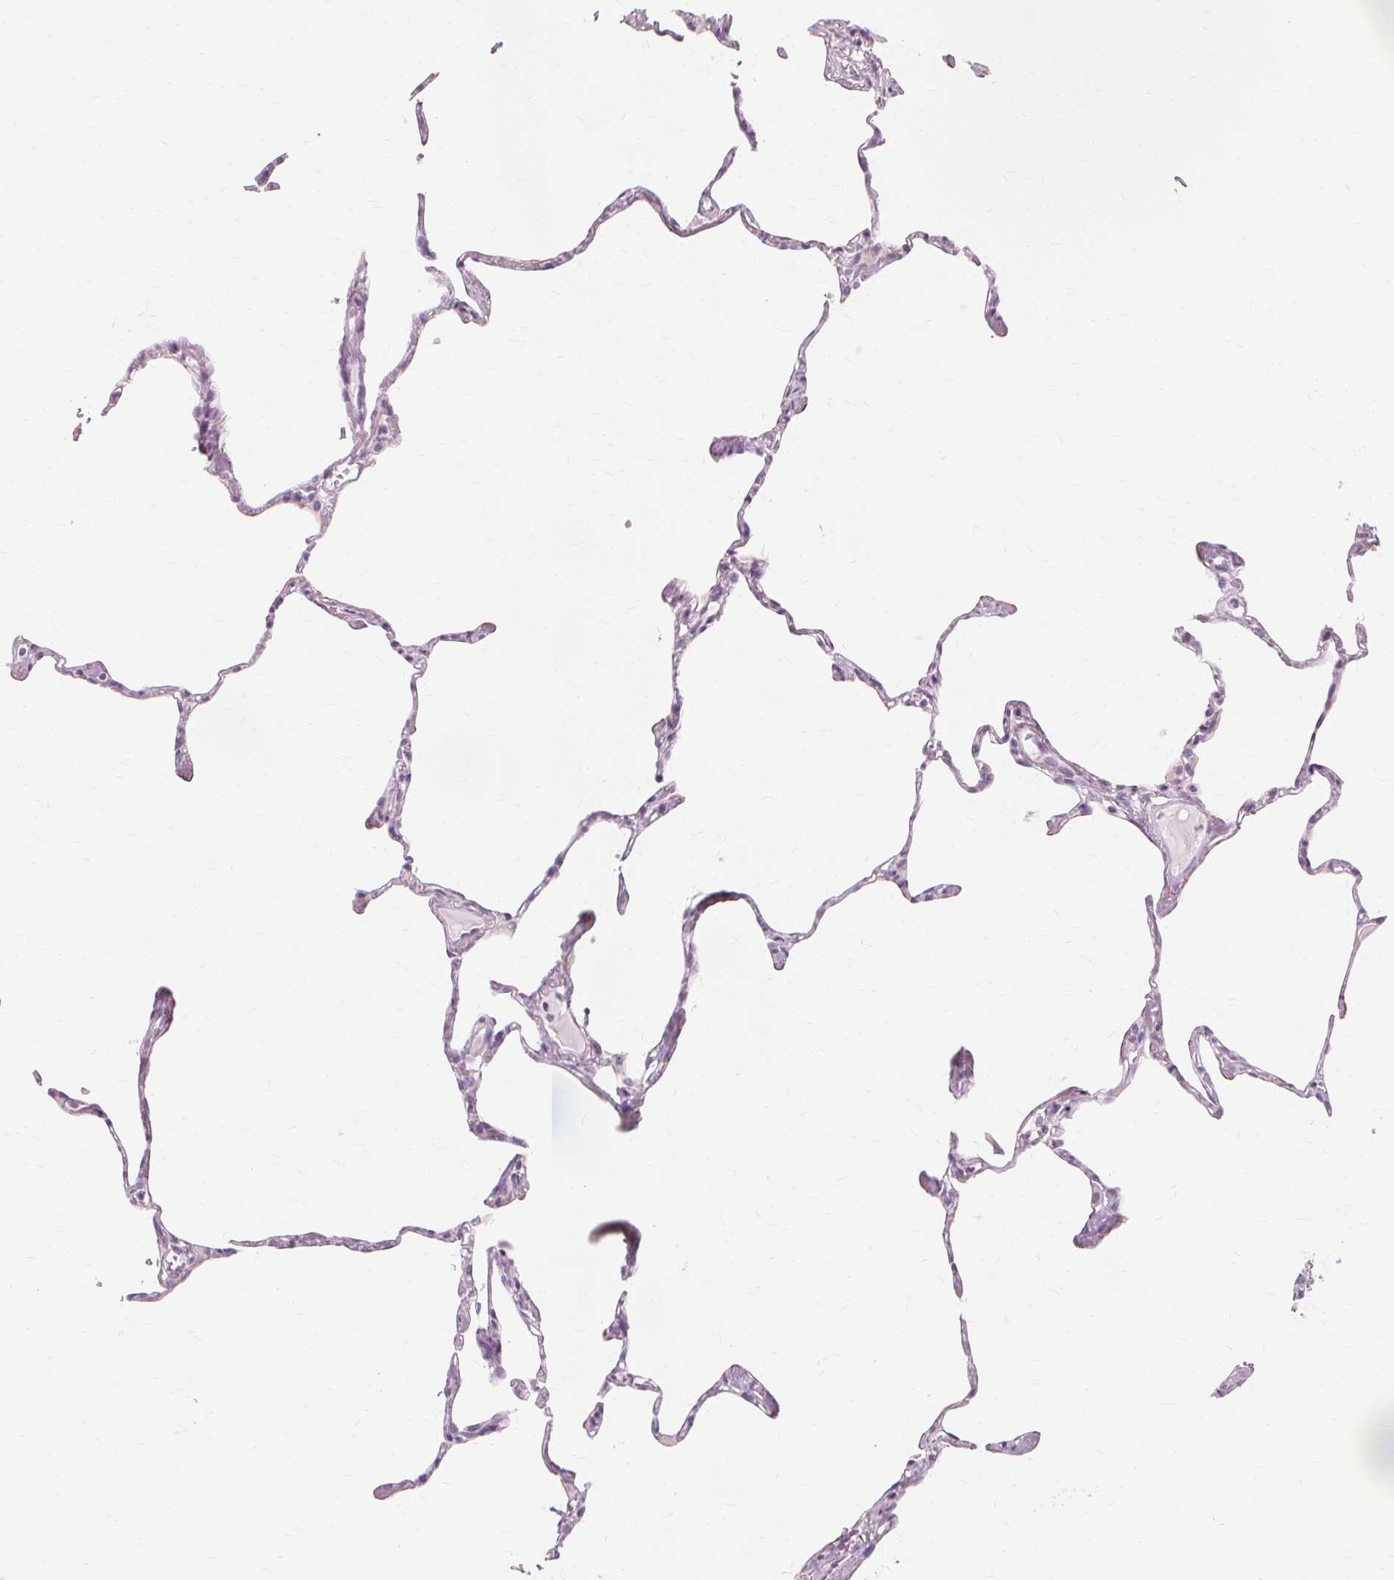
{"staining": {"intensity": "negative", "quantity": "none", "location": "none"}, "tissue": "lung", "cell_type": "Alveolar cells", "image_type": "normal", "snomed": [{"axis": "morphology", "description": "Normal tissue, NOS"}, {"axis": "topography", "description": "Lung"}], "caption": "The micrograph exhibits no significant expression in alveolar cells of lung.", "gene": "MUC12", "patient": {"sex": "male", "age": 65}}